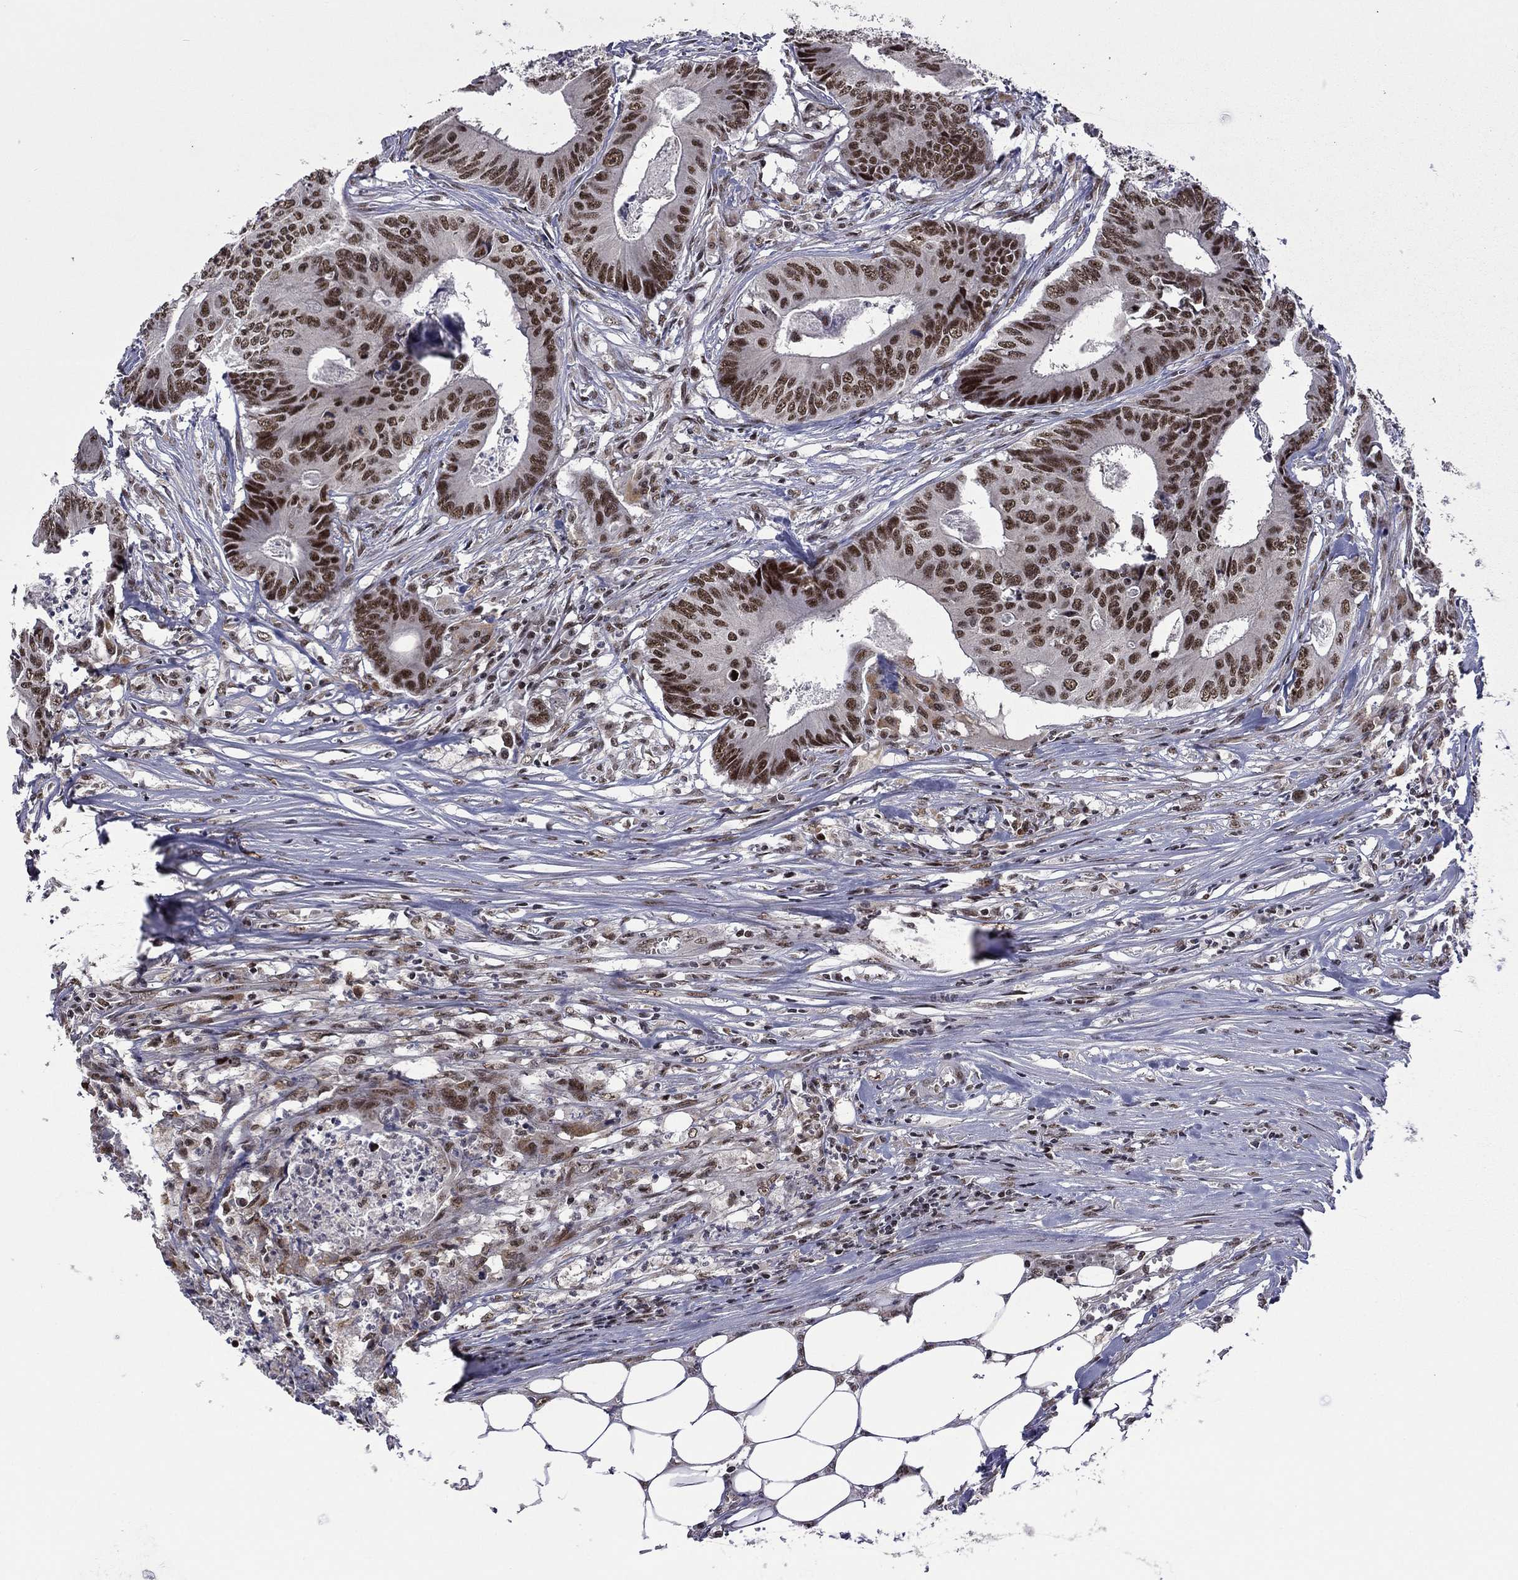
{"staining": {"intensity": "strong", "quantity": "25%-75%", "location": "nuclear"}, "tissue": "colorectal cancer", "cell_type": "Tumor cells", "image_type": "cancer", "snomed": [{"axis": "morphology", "description": "Adenocarcinoma, NOS"}, {"axis": "topography", "description": "Colon"}], "caption": "Immunohistochemical staining of colorectal cancer (adenocarcinoma) displays strong nuclear protein expression in about 25%-75% of tumor cells.", "gene": "ETV5", "patient": {"sex": "male", "age": 84}}